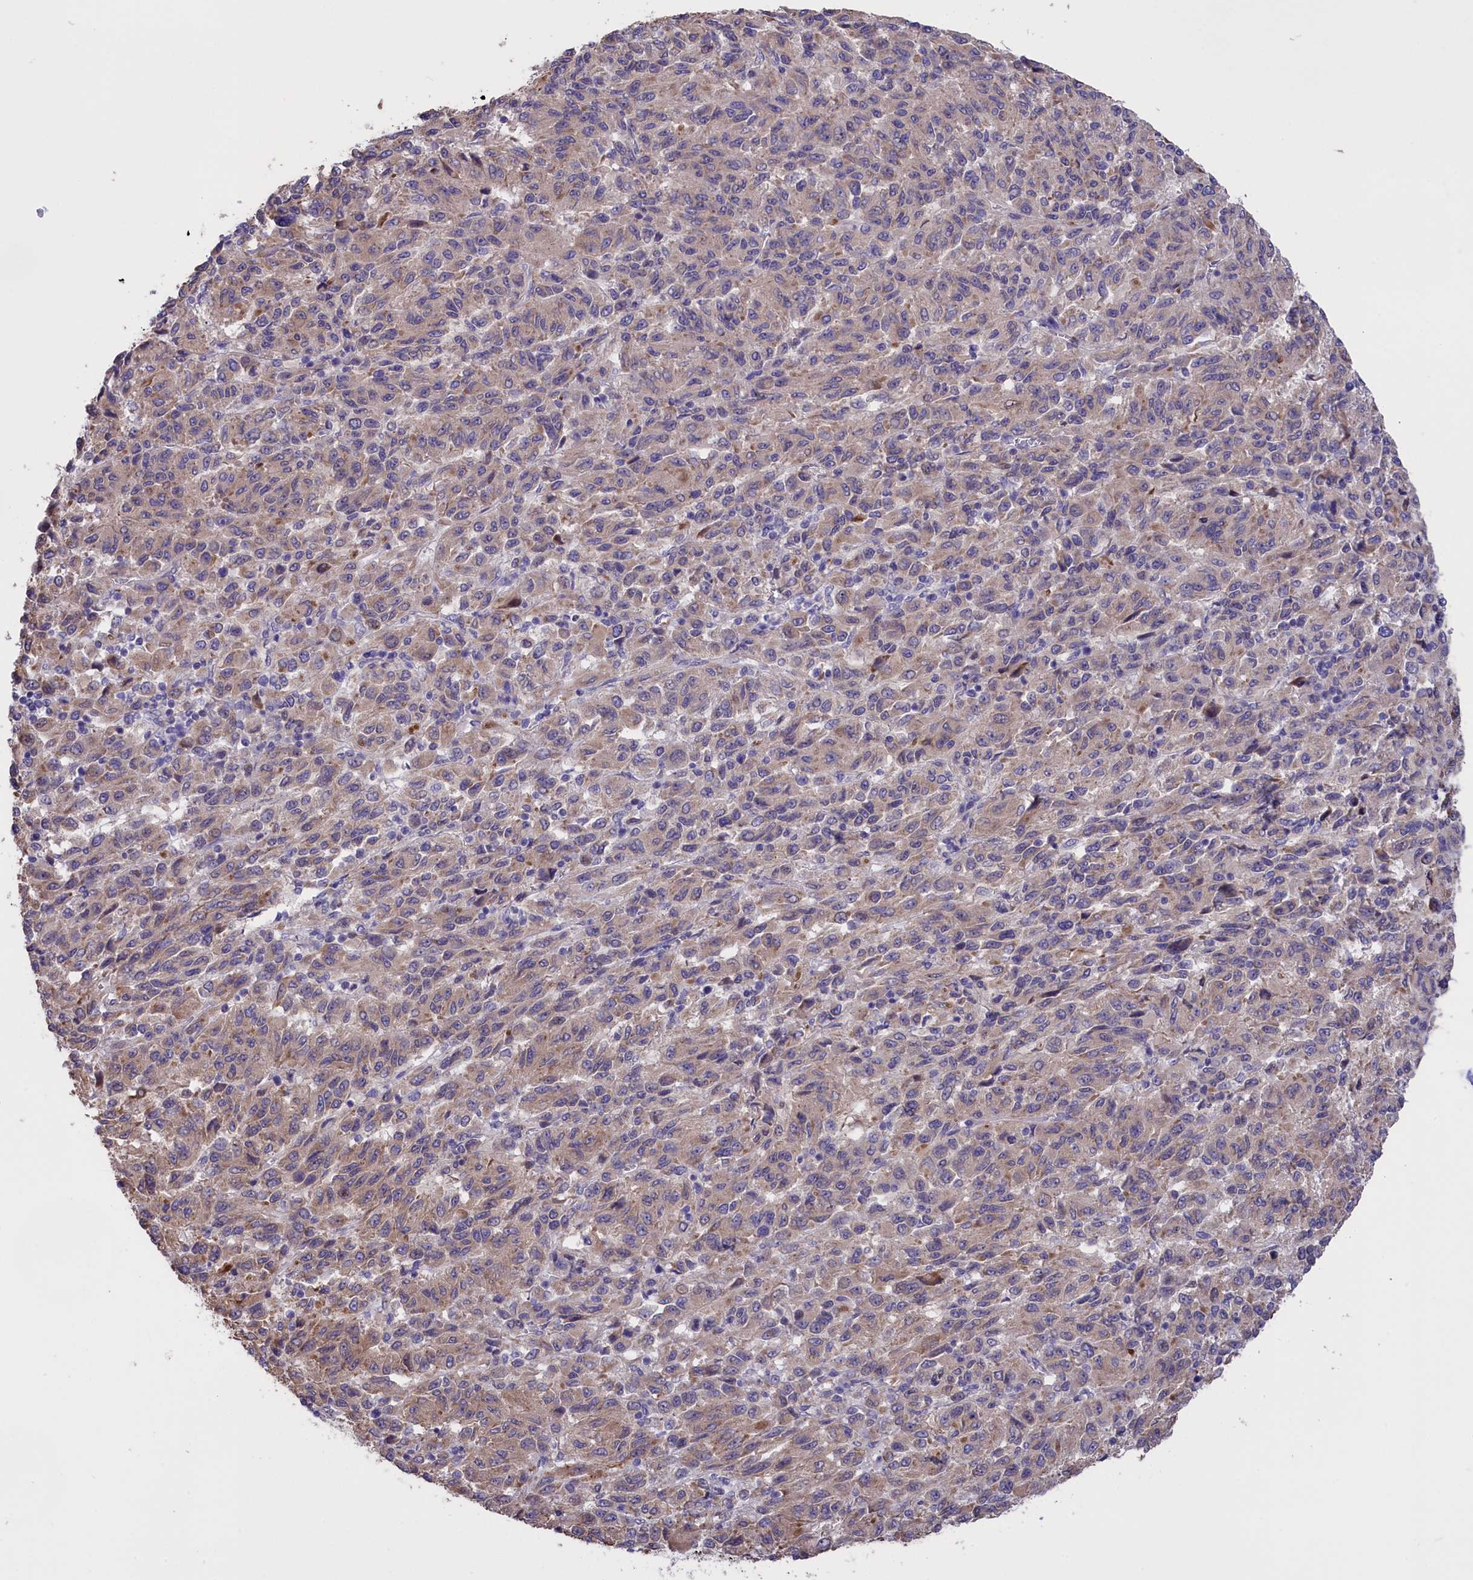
{"staining": {"intensity": "weak", "quantity": "25%-75%", "location": "cytoplasmic/membranous"}, "tissue": "melanoma", "cell_type": "Tumor cells", "image_type": "cancer", "snomed": [{"axis": "morphology", "description": "Malignant melanoma, Metastatic site"}, {"axis": "topography", "description": "Lung"}], "caption": "A brown stain shows weak cytoplasmic/membranous staining of a protein in human malignant melanoma (metastatic site) tumor cells. (Stains: DAB (3,3'-diaminobenzidine) in brown, nuclei in blue, Microscopy: brightfield microscopy at high magnification).", "gene": "CYP2U1", "patient": {"sex": "male", "age": 64}}